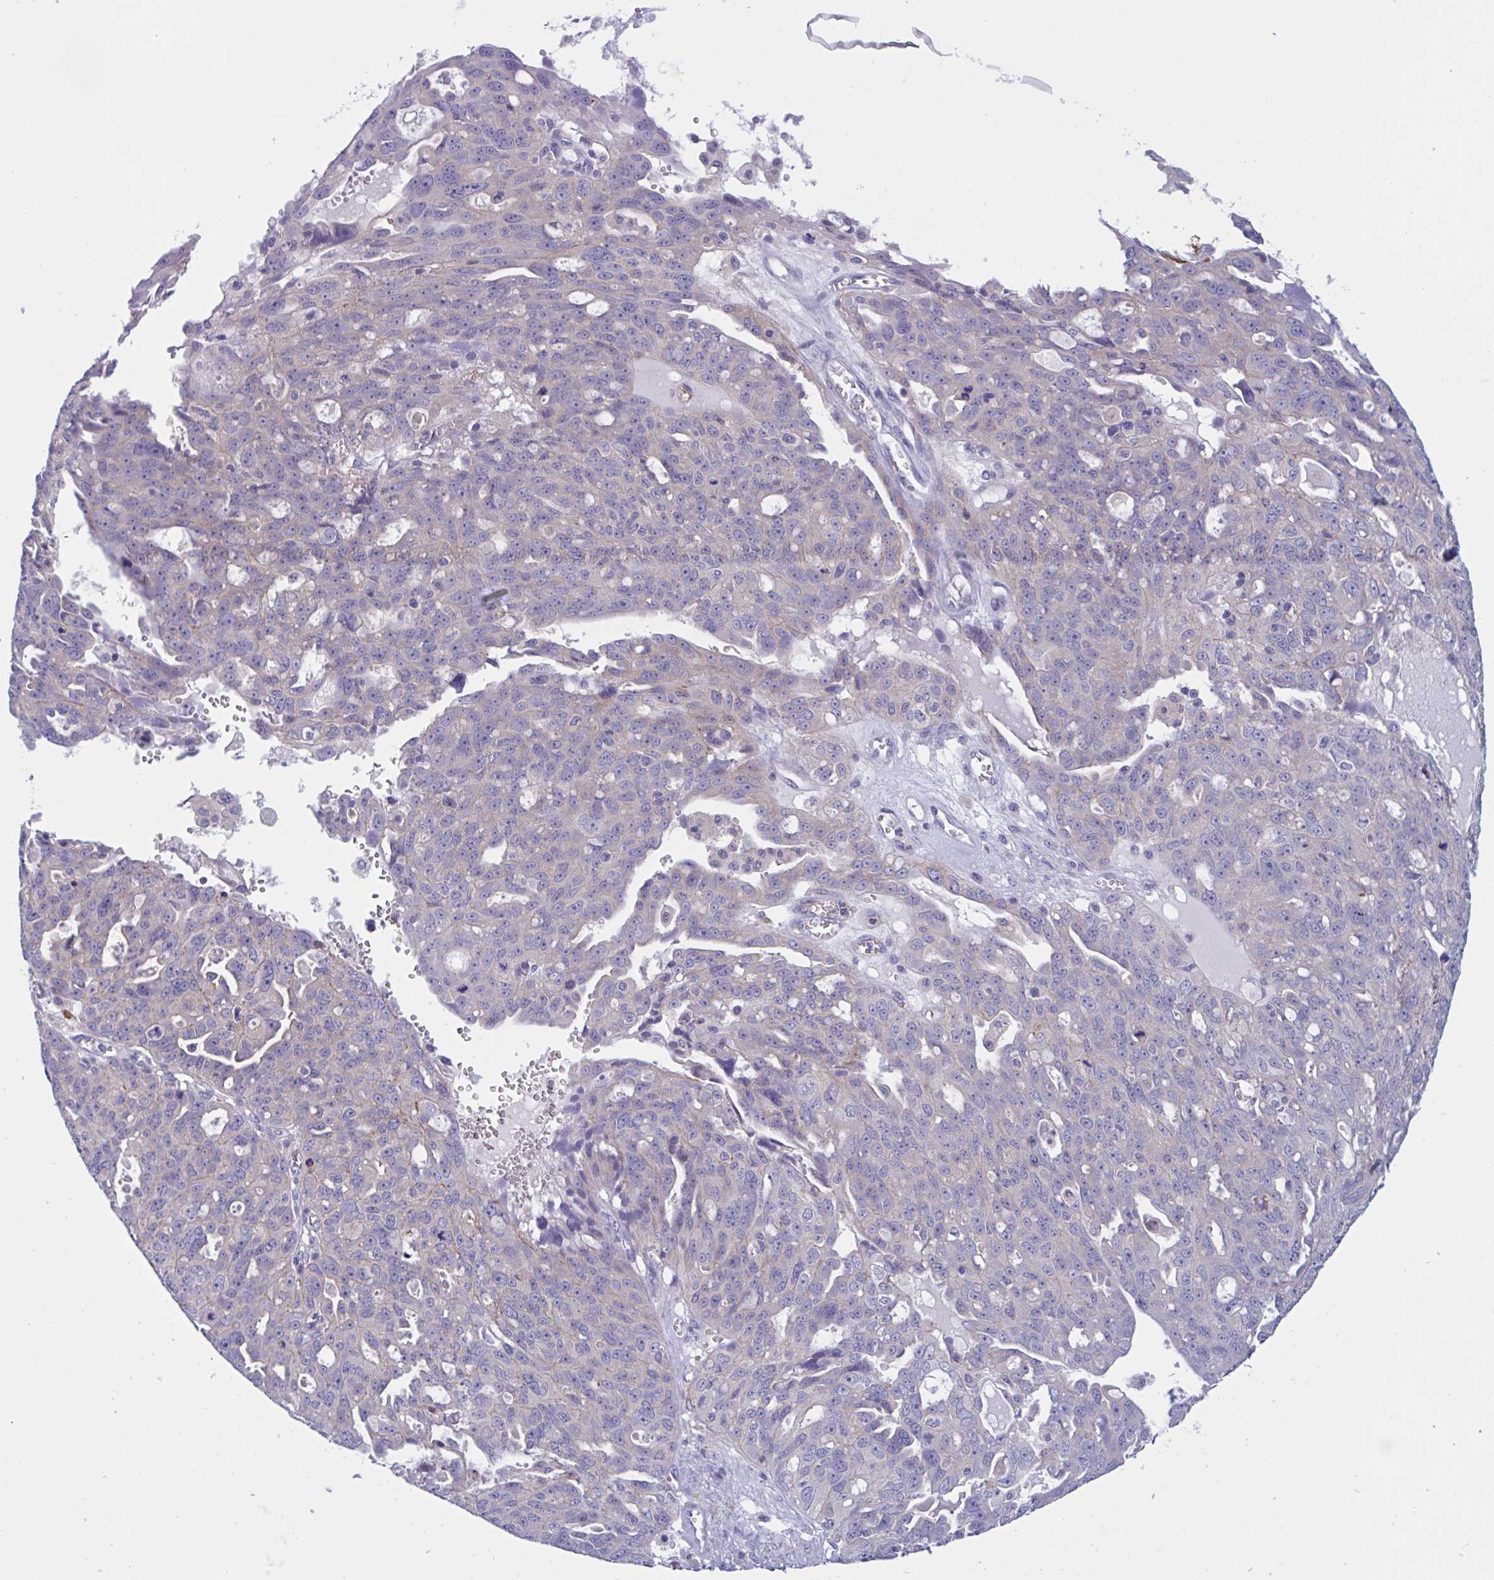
{"staining": {"intensity": "negative", "quantity": "none", "location": "none"}, "tissue": "ovarian cancer", "cell_type": "Tumor cells", "image_type": "cancer", "snomed": [{"axis": "morphology", "description": "Carcinoma, endometroid"}, {"axis": "topography", "description": "Ovary"}], "caption": "Immunohistochemistry (IHC) micrograph of neoplastic tissue: human ovarian endometroid carcinoma stained with DAB reveals no significant protein positivity in tumor cells.", "gene": "OXLD1", "patient": {"sex": "female", "age": 70}}